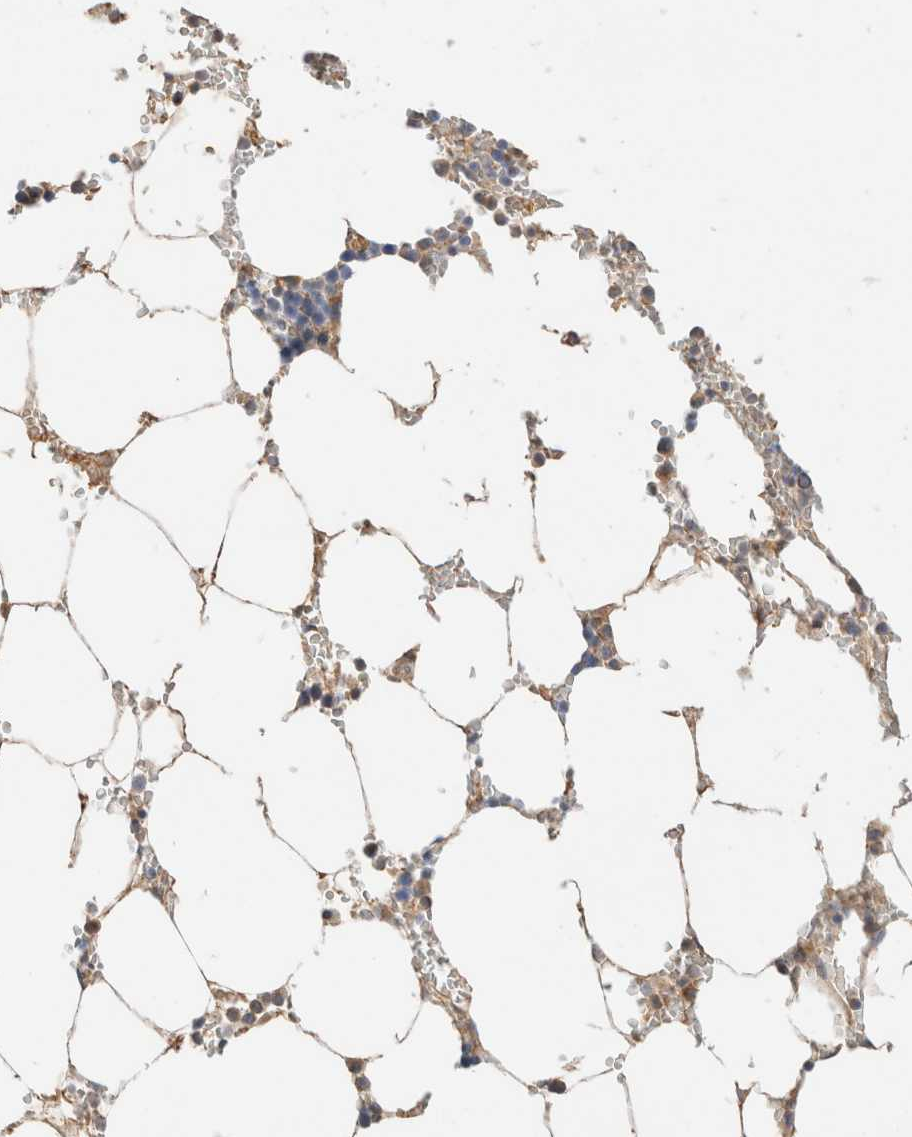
{"staining": {"intensity": "weak", "quantity": "<25%", "location": "cytoplasmic/membranous"}, "tissue": "bone marrow", "cell_type": "Hematopoietic cells", "image_type": "normal", "snomed": [{"axis": "morphology", "description": "Normal tissue, NOS"}, {"axis": "topography", "description": "Bone marrow"}], "caption": "An image of human bone marrow is negative for staining in hematopoietic cells. The staining was performed using DAB (3,3'-diaminobenzidine) to visualize the protein expression in brown, while the nuclei were stained in blue with hematoxylin (Magnification: 20x).", "gene": "B3GNTL1", "patient": {"sex": "male", "age": 70}}